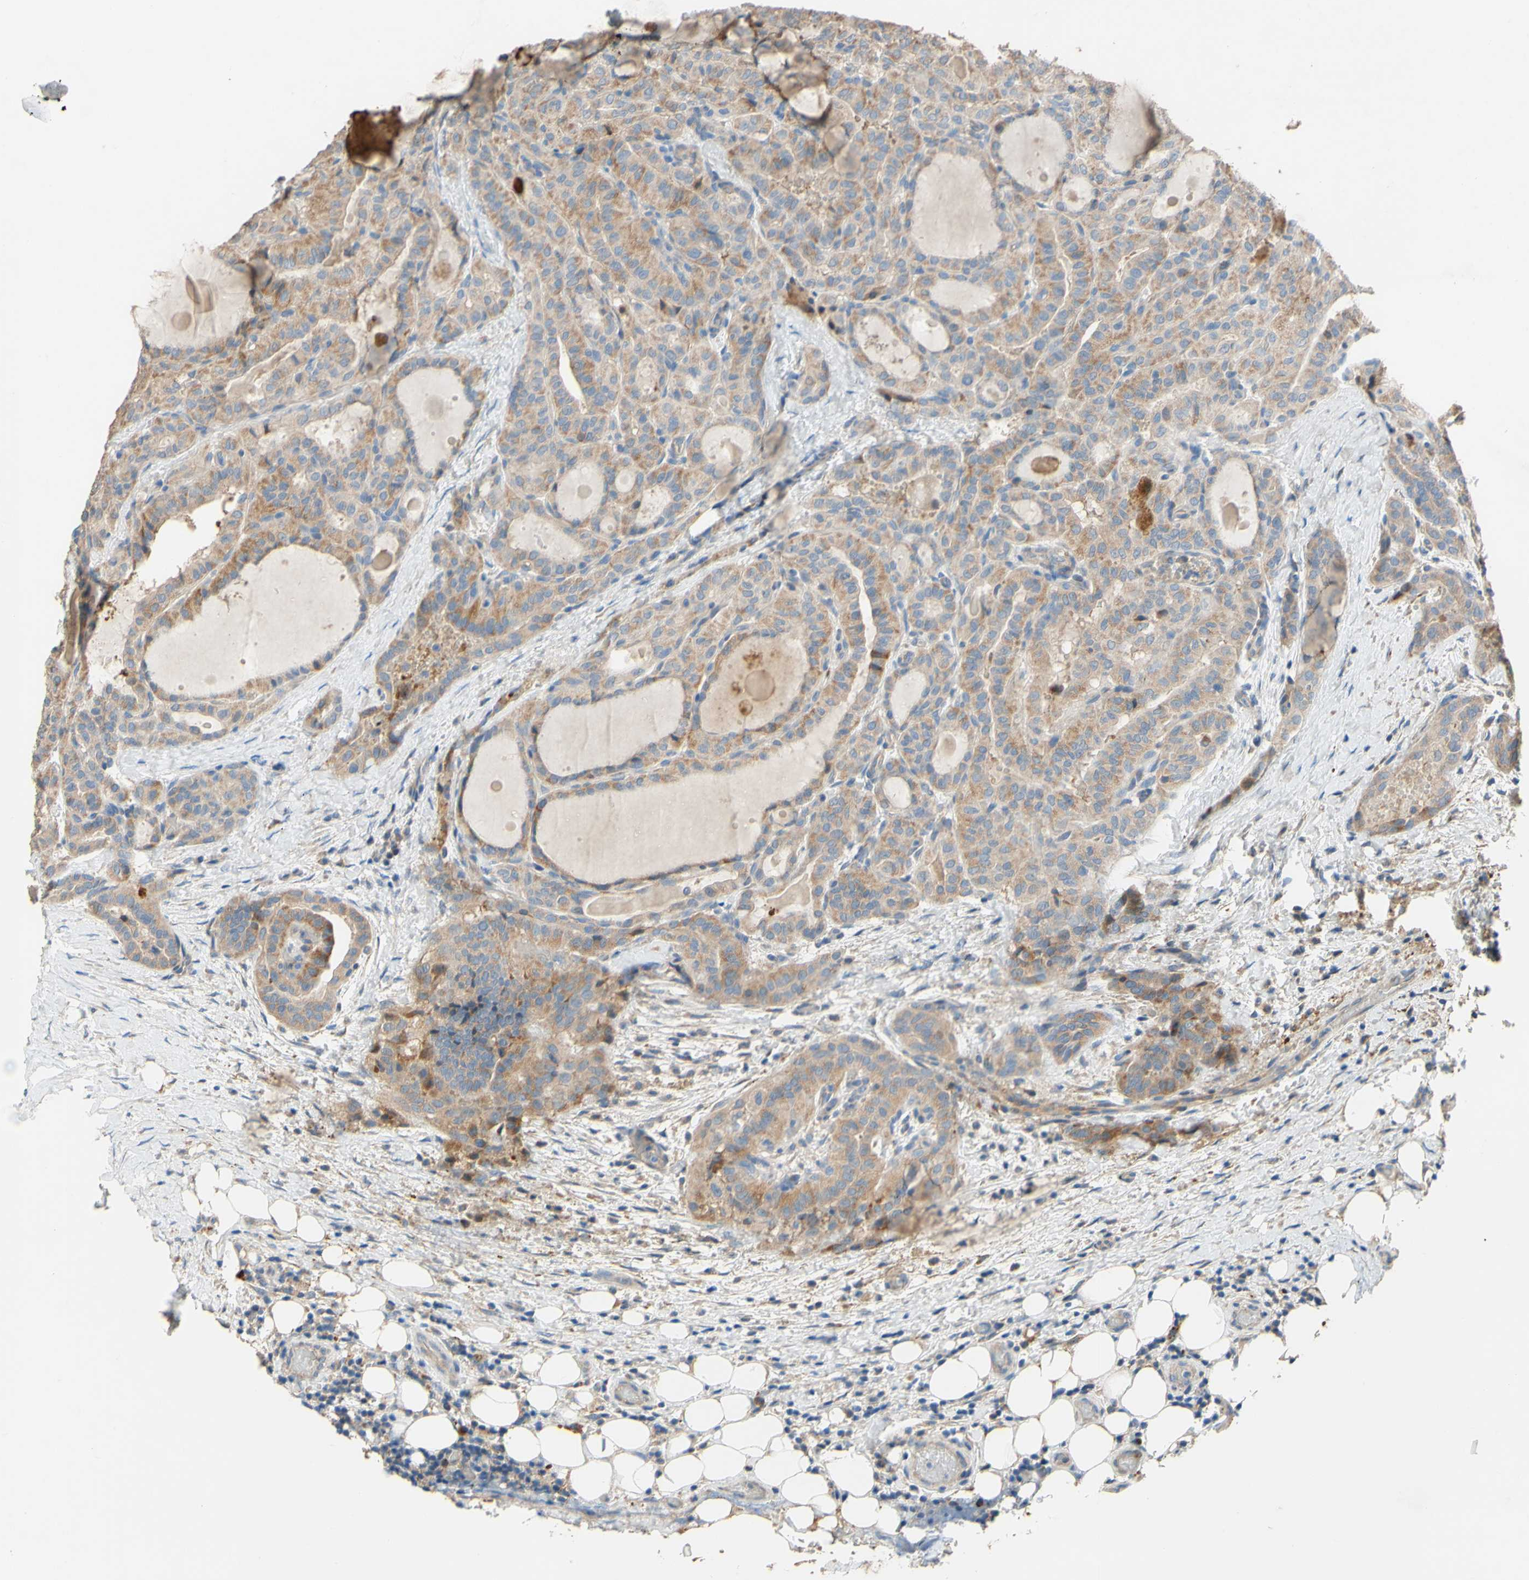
{"staining": {"intensity": "moderate", "quantity": ">75%", "location": "cytoplasmic/membranous"}, "tissue": "thyroid cancer", "cell_type": "Tumor cells", "image_type": "cancer", "snomed": [{"axis": "morphology", "description": "Papillary adenocarcinoma, NOS"}, {"axis": "topography", "description": "Thyroid gland"}], "caption": "Brown immunohistochemical staining in human thyroid cancer demonstrates moderate cytoplasmic/membranous positivity in approximately >75% of tumor cells. (IHC, brightfield microscopy, high magnification).", "gene": "DKK3", "patient": {"sex": "male", "age": 77}}